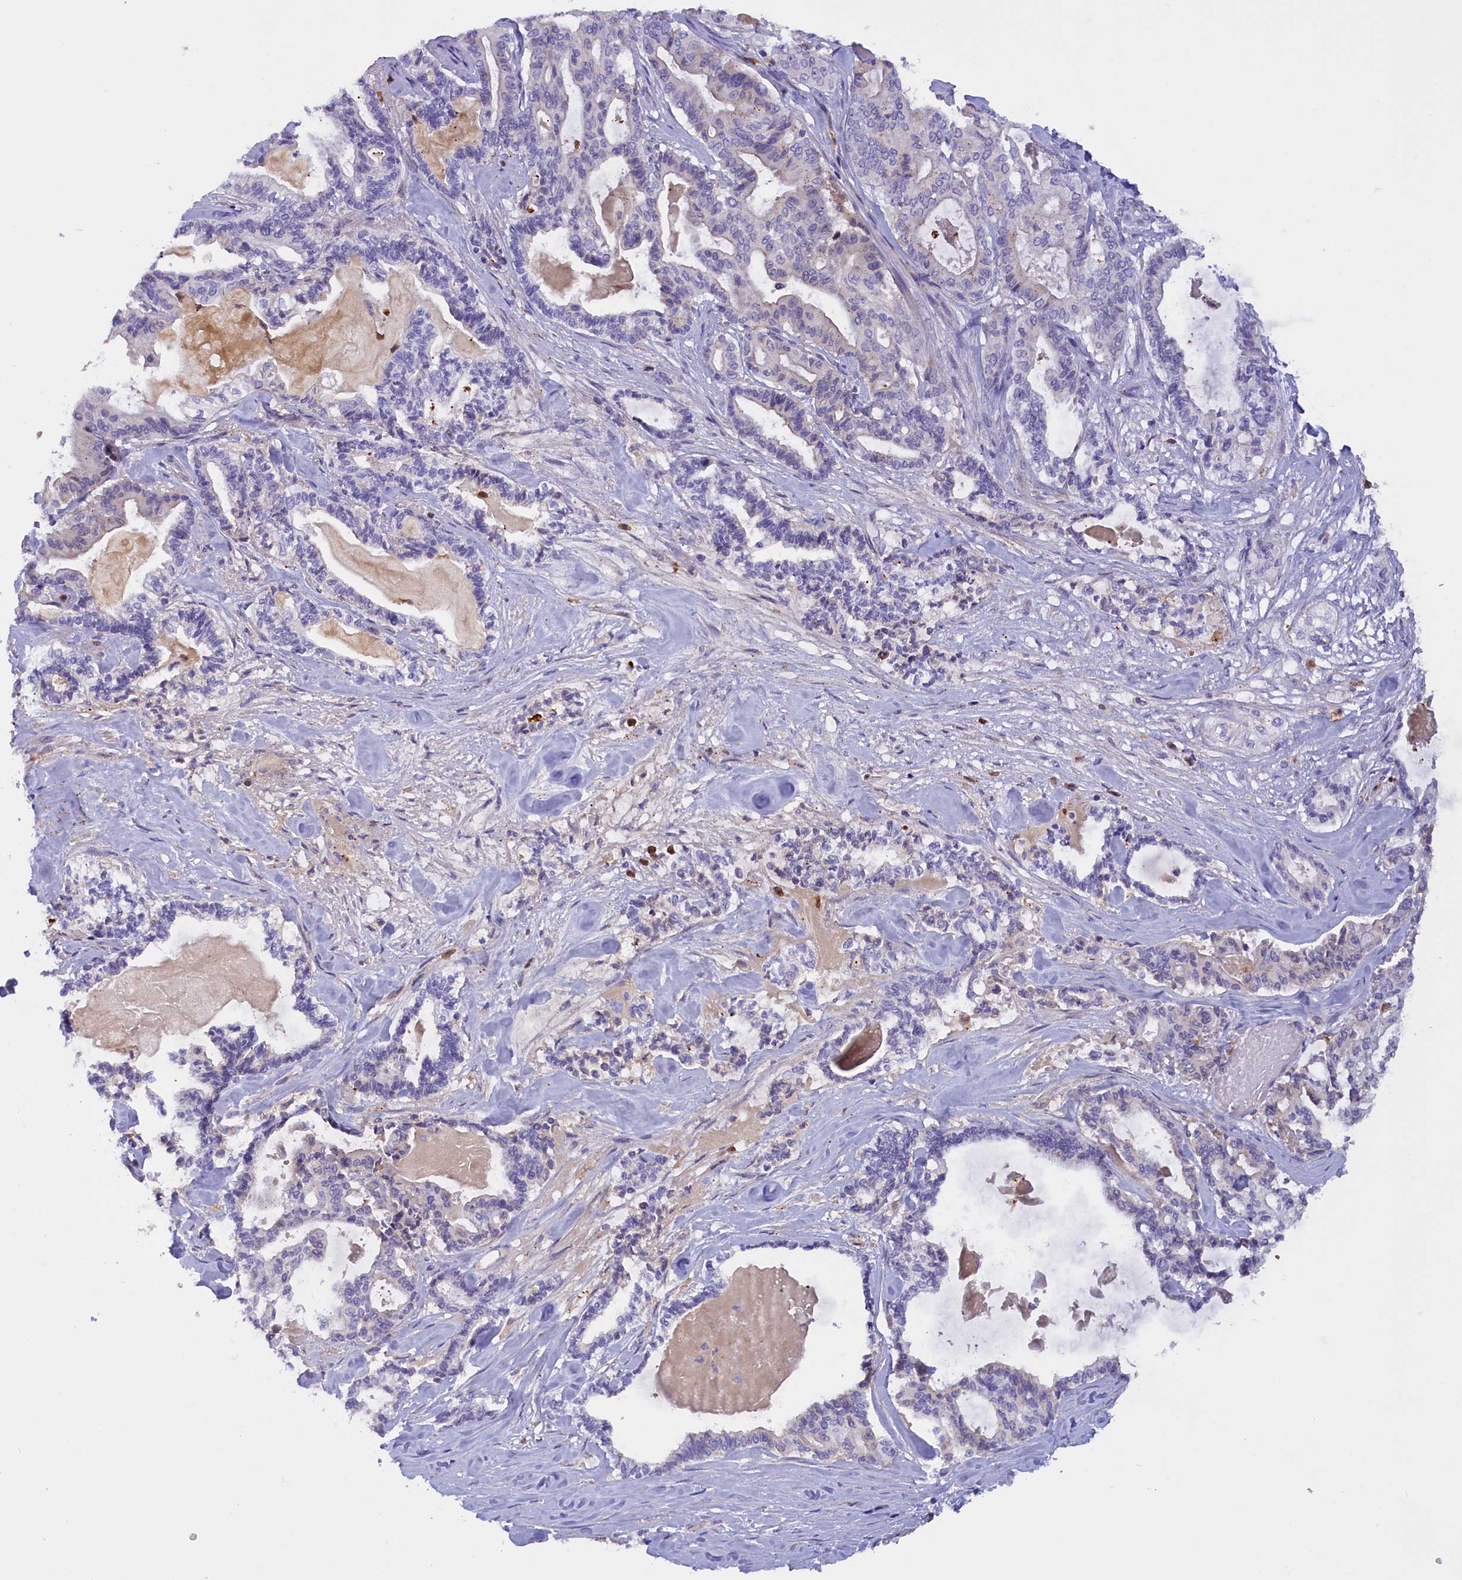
{"staining": {"intensity": "negative", "quantity": "none", "location": "none"}, "tissue": "pancreatic cancer", "cell_type": "Tumor cells", "image_type": "cancer", "snomed": [{"axis": "morphology", "description": "Adenocarcinoma, NOS"}, {"axis": "topography", "description": "Pancreas"}], "caption": "The image demonstrates no staining of tumor cells in pancreatic adenocarcinoma.", "gene": "FAM149B1", "patient": {"sex": "male", "age": 63}}